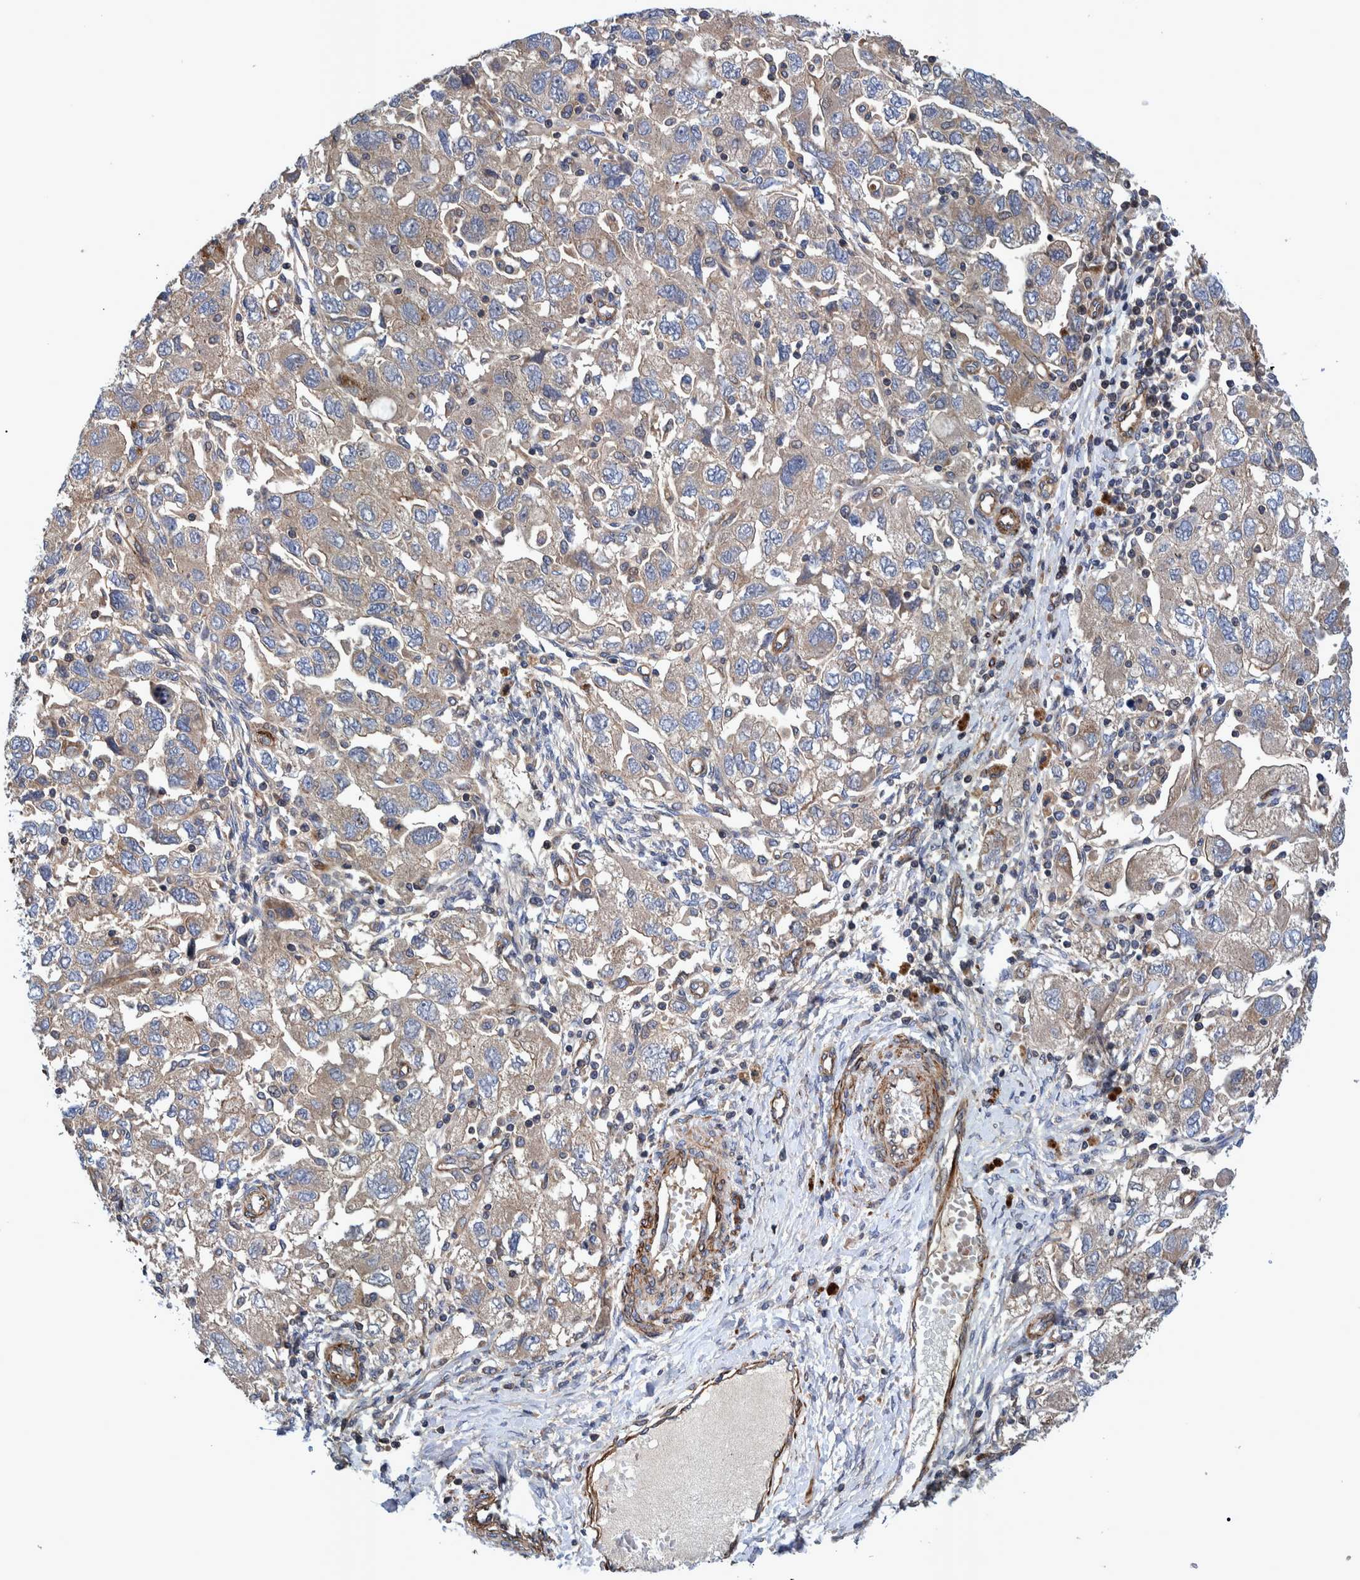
{"staining": {"intensity": "strong", "quantity": "<25%", "location": "cytoplasmic/membranous"}, "tissue": "ovarian cancer", "cell_type": "Tumor cells", "image_type": "cancer", "snomed": [{"axis": "morphology", "description": "Carcinoma, NOS"}, {"axis": "morphology", "description": "Cystadenocarcinoma, serous, NOS"}, {"axis": "topography", "description": "Ovary"}], "caption": "Immunohistochemistry (IHC) photomicrograph of carcinoma (ovarian) stained for a protein (brown), which demonstrates medium levels of strong cytoplasmic/membranous staining in about <25% of tumor cells.", "gene": "GRPEL2", "patient": {"sex": "female", "age": 69}}